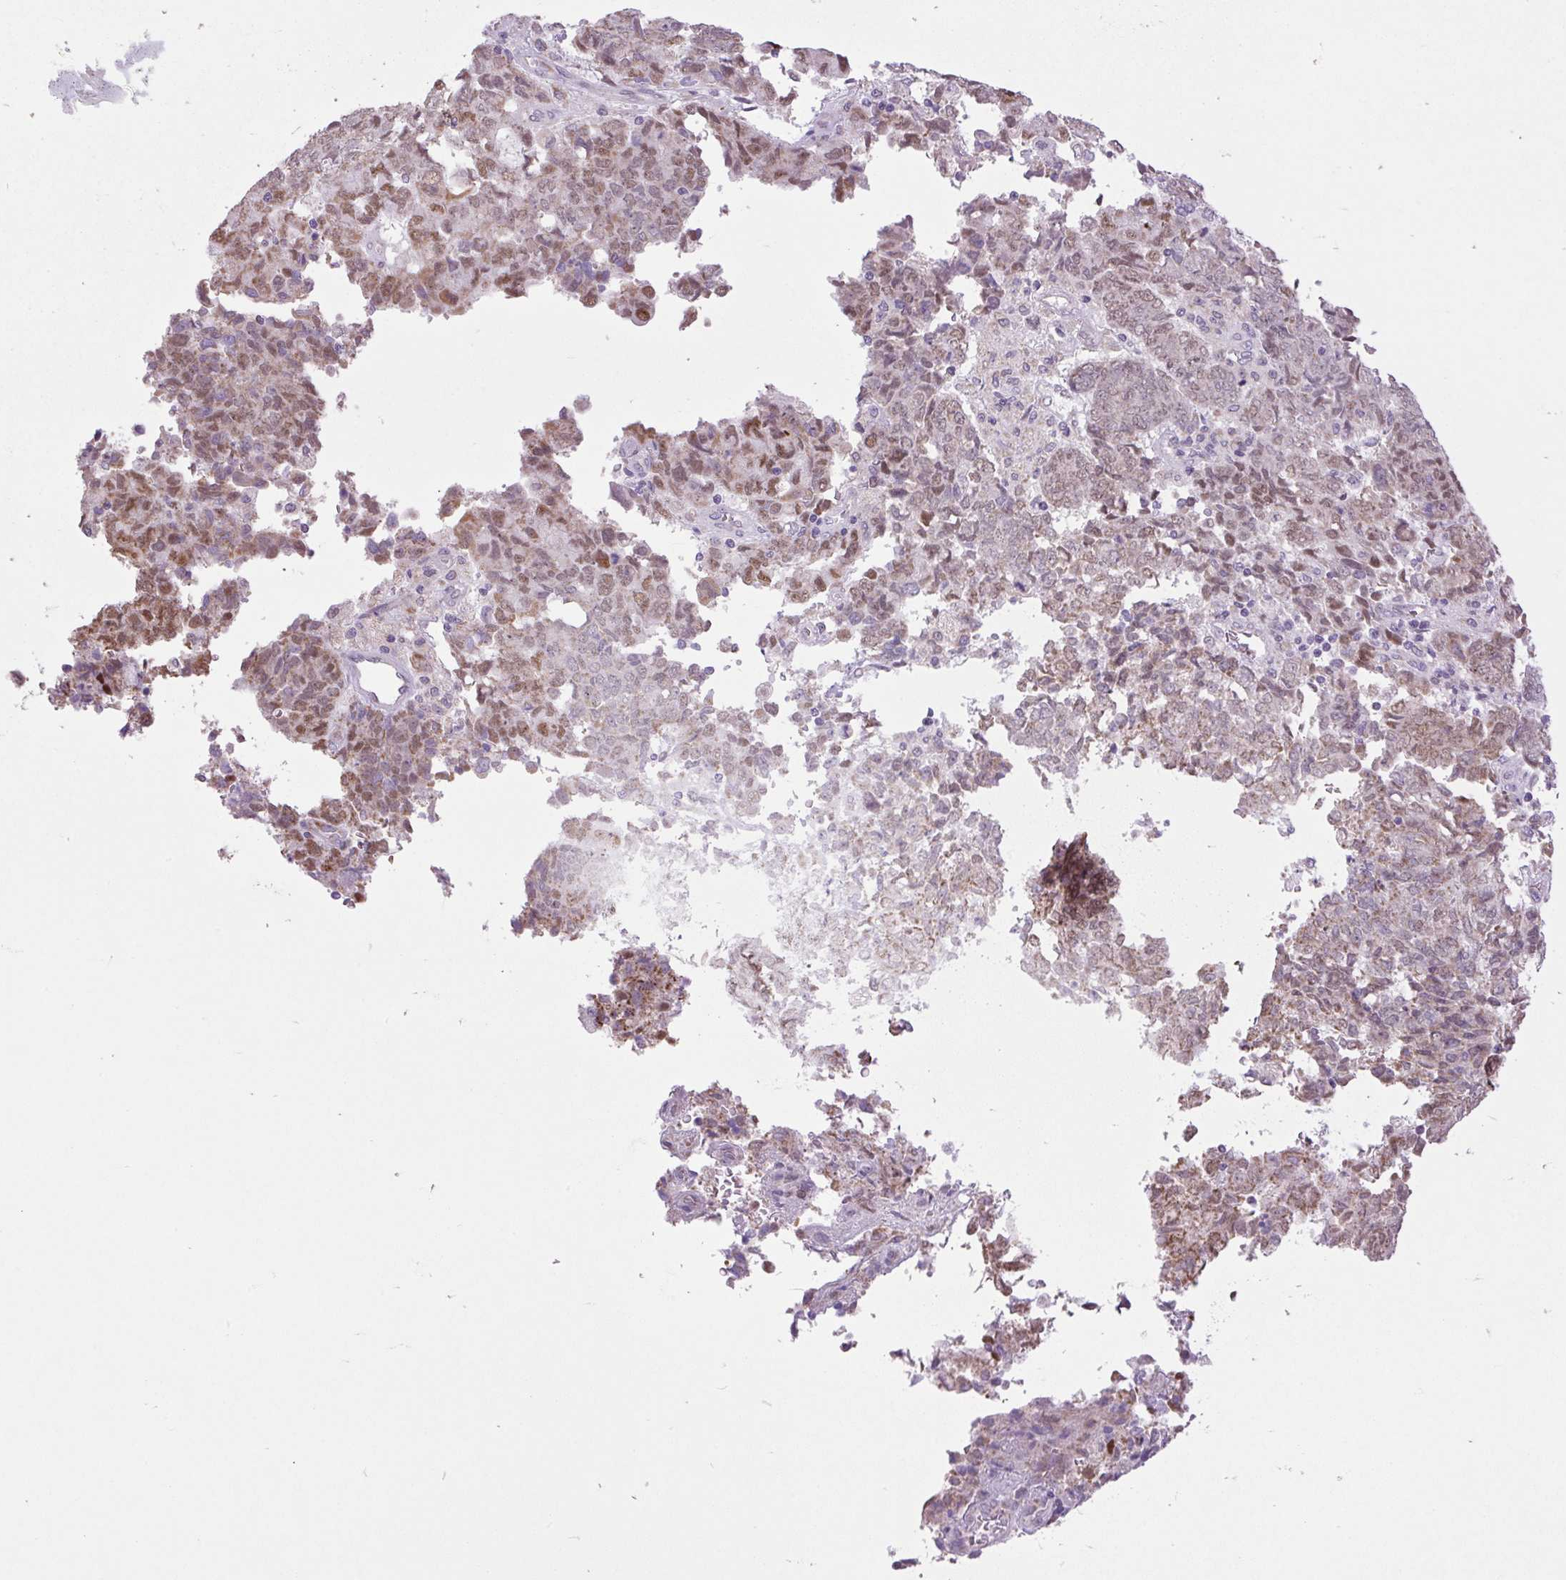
{"staining": {"intensity": "moderate", "quantity": "25%-75%", "location": "cytoplasmic/membranous,nuclear"}, "tissue": "endometrial cancer", "cell_type": "Tumor cells", "image_type": "cancer", "snomed": [{"axis": "morphology", "description": "Adenocarcinoma, NOS"}, {"axis": "topography", "description": "Endometrium"}], "caption": "A brown stain labels moderate cytoplasmic/membranous and nuclear positivity of a protein in endometrial adenocarcinoma tumor cells. (DAB (3,3'-diaminobenzidine) IHC with brightfield microscopy, high magnification).", "gene": "SCO2", "patient": {"sex": "female", "age": 80}}